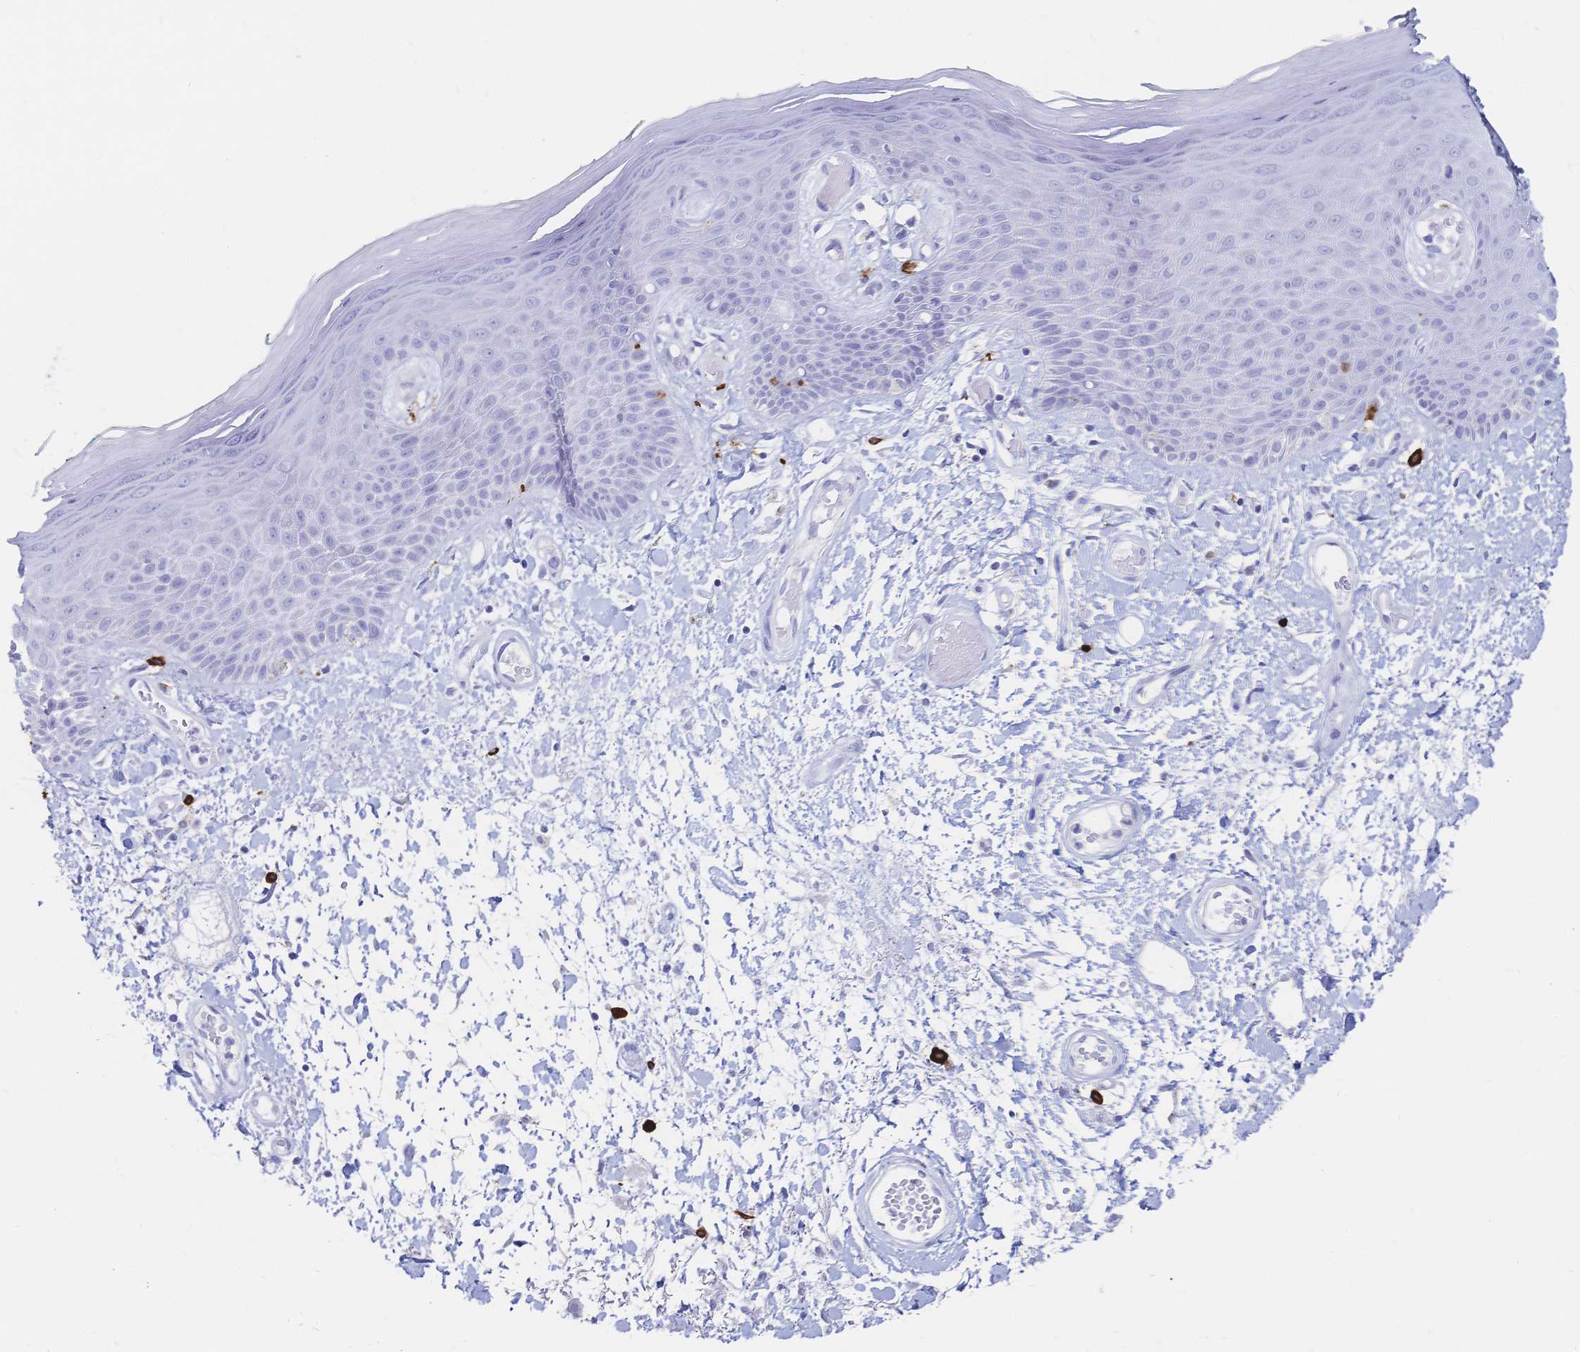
{"staining": {"intensity": "negative", "quantity": "none", "location": "none"}, "tissue": "skin", "cell_type": "Epidermal cells", "image_type": "normal", "snomed": [{"axis": "morphology", "description": "Normal tissue, NOS"}, {"axis": "topography", "description": "Anal"}, {"axis": "topography", "description": "Peripheral nerve tissue"}], "caption": "Immunohistochemistry (IHC) histopathology image of normal skin stained for a protein (brown), which shows no positivity in epidermal cells.", "gene": "IL2RB", "patient": {"sex": "male", "age": 78}}